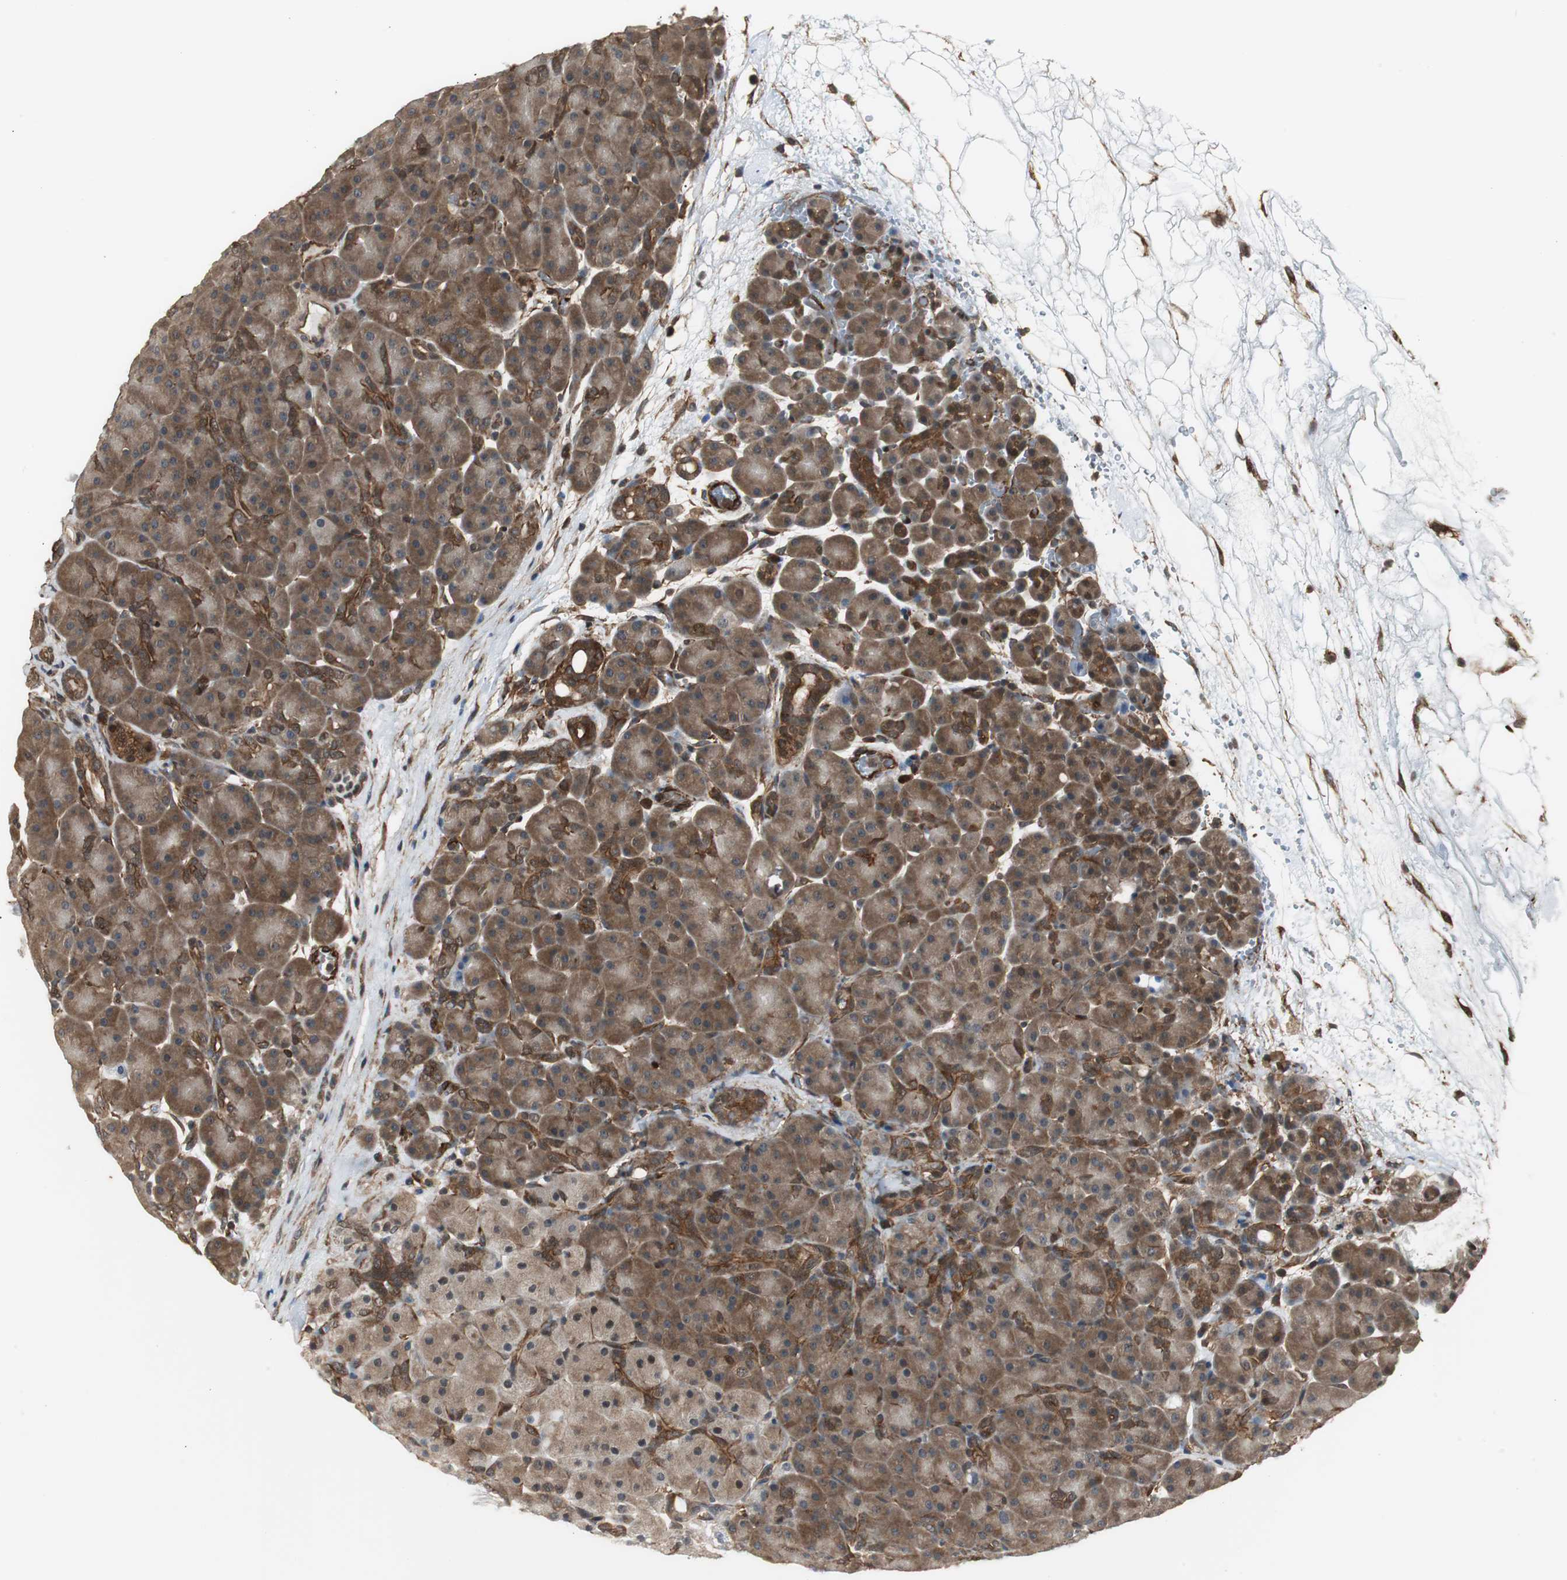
{"staining": {"intensity": "moderate", "quantity": ">75%", "location": "cytoplasmic/membranous"}, "tissue": "pancreas", "cell_type": "Exocrine glandular cells", "image_type": "normal", "snomed": [{"axis": "morphology", "description": "Normal tissue, NOS"}, {"axis": "topography", "description": "Pancreas"}], "caption": "An image showing moderate cytoplasmic/membranous staining in about >75% of exocrine glandular cells in normal pancreas, as visualized by brown immunohistochemical staining.", "gene": "PTPN11", "patient": {"sex": "male", "age": 66}}